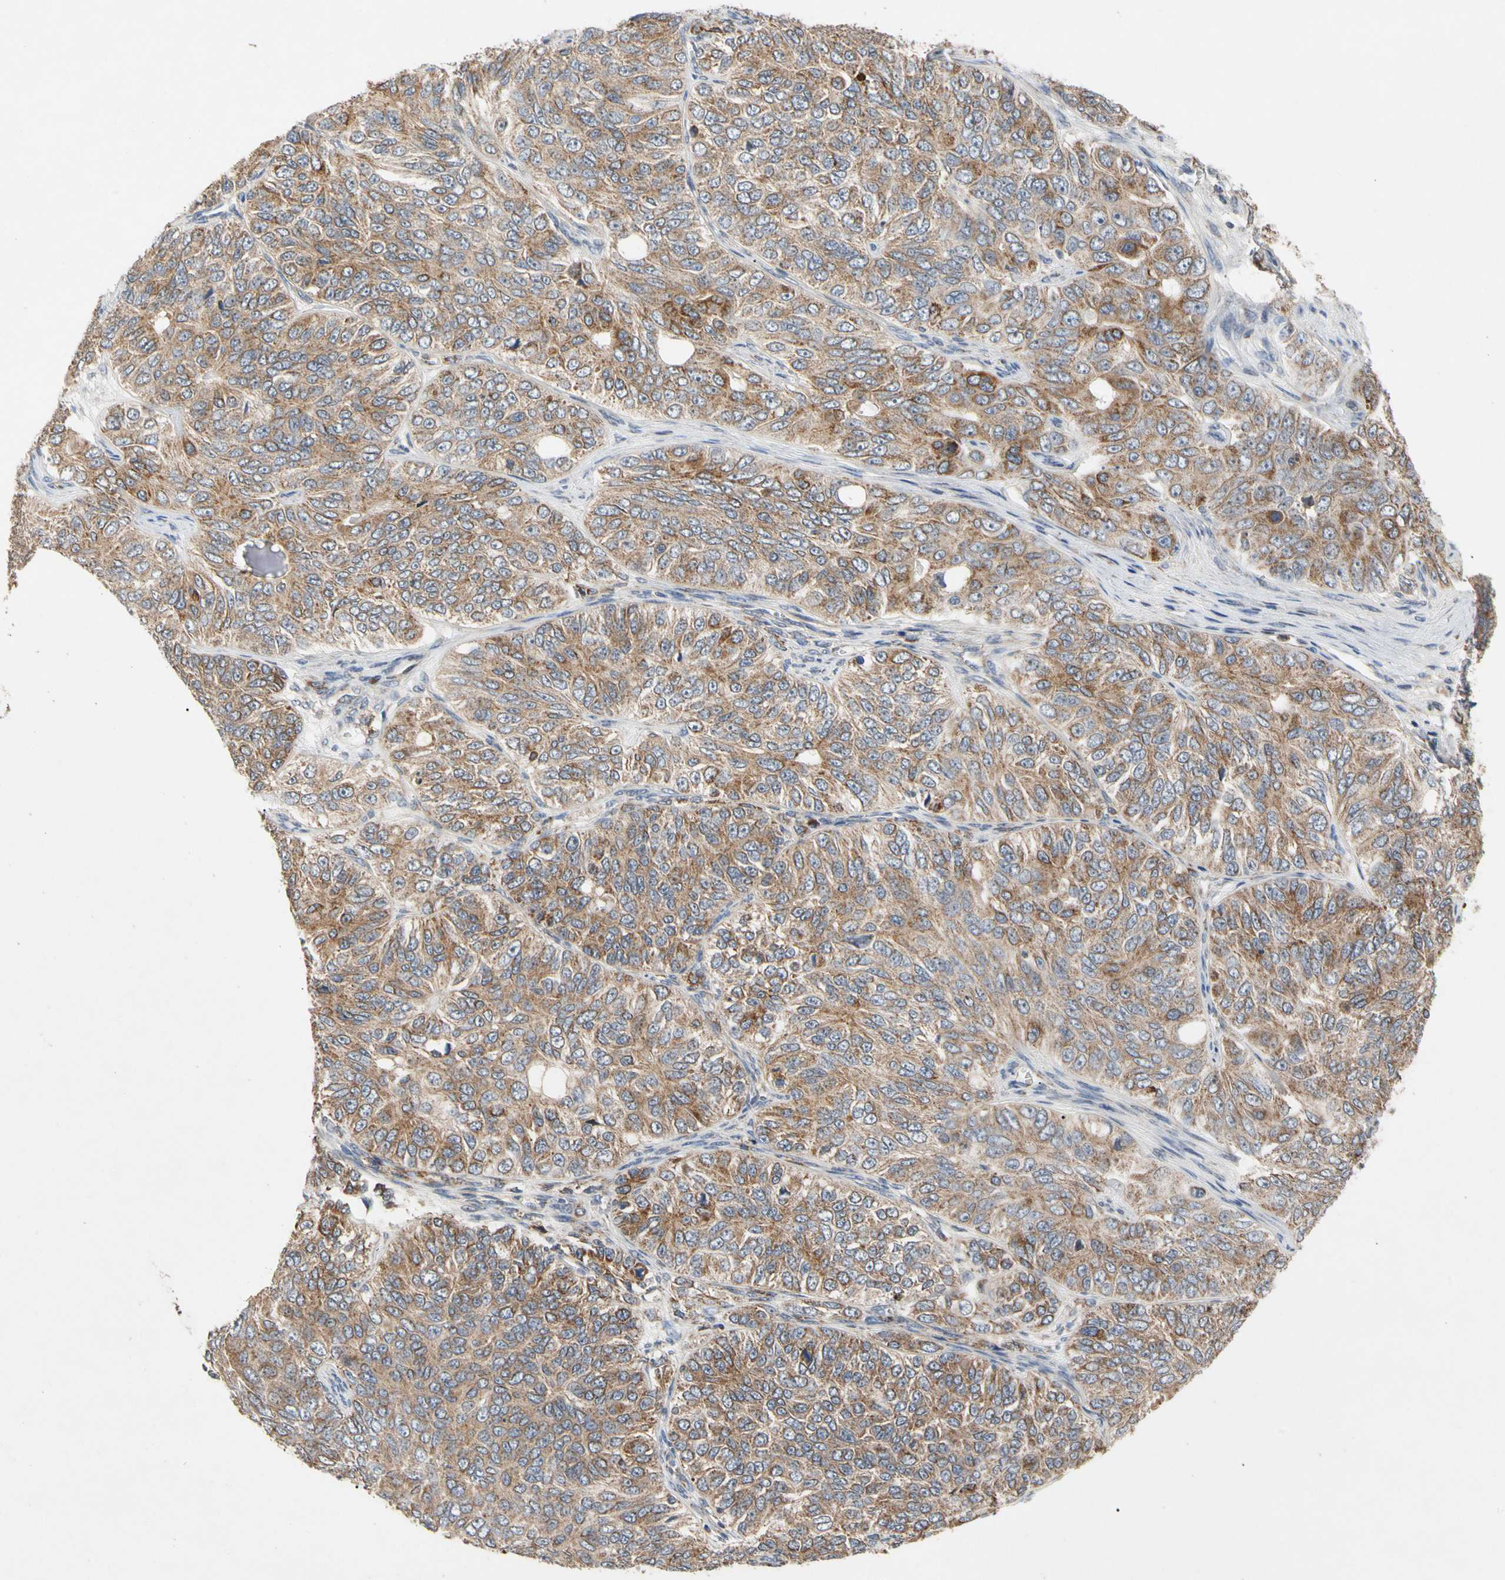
{"staining": {"intensity": "moderate", "quantity": ">75%", "location": "cytoplasmic/membranous"}, "tissue": "ovarian cancer", "cell_type": "Tumor cells", "image_type": "cancer", "snomed": [{"axis": "morphology", "description": "Carcinoma, endometroid"}, {"axis": "topography", "description": "Ovary"}], "caption": "Human ovarian endometroid carcinoma stained with a brown dye displays moderate cytoplasmic/membranous positive expression in about >75% of tumor cells.", "gene": "GPD2", "patient": {"sex": "female", "age": 51}}